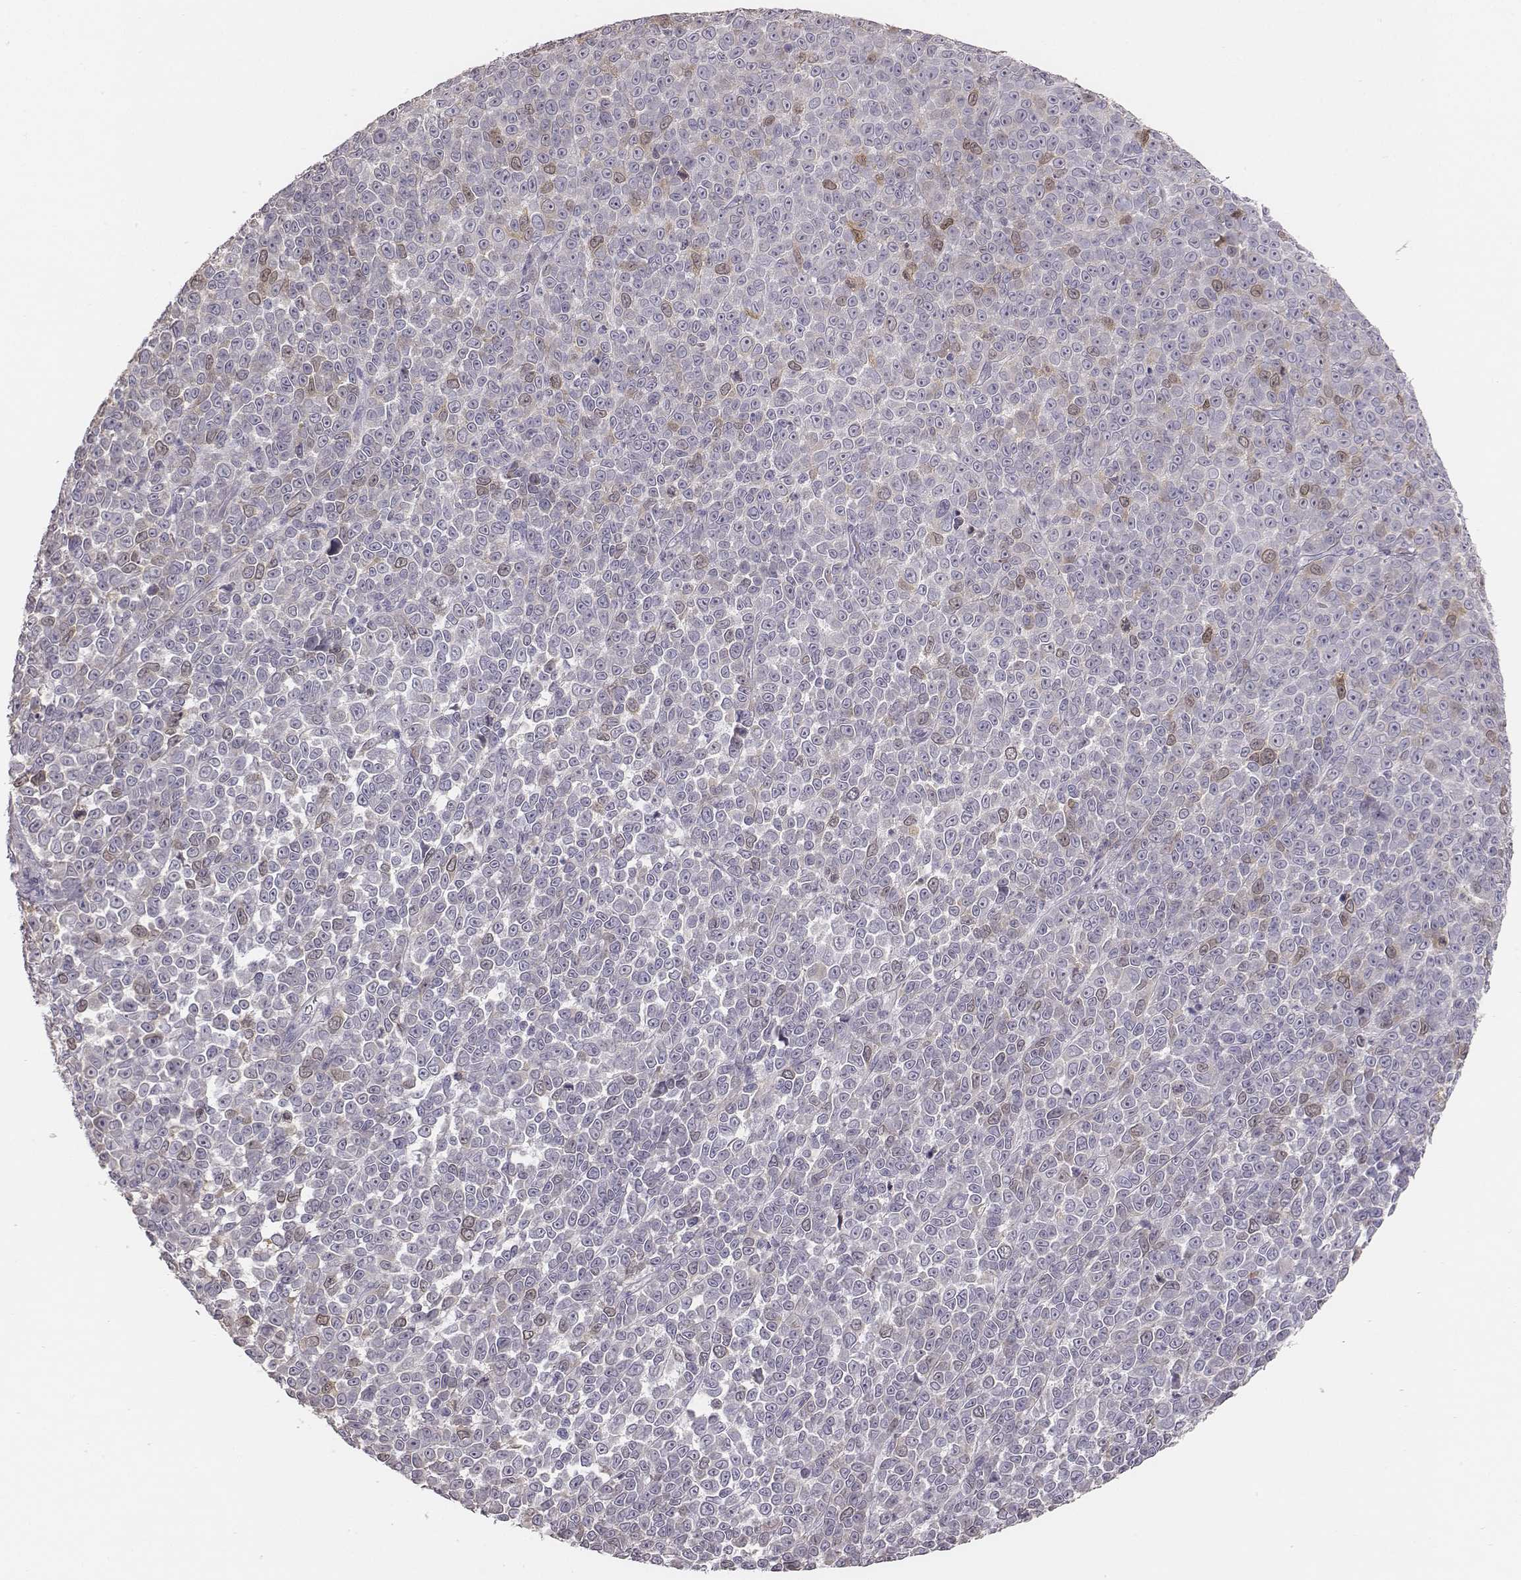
{"staining": {"intensity": "negative", "quantity": "none", "location": "none"}, "tissue": "melanoma", "cell_type": "Tumor cells", "image_type": "cancer", "snomed": [{"axis": "morphology", "description": "Malignant melanoma, NOS"}, {"axis": "topography", "description": "Skin"}], "caption": "DAB (3,3'-diaminobenzidine) immunohistochemical staining of human malignant melanoma shows no significant staining in tumor cells.", "gene": "PBK", "patient": {"sex": "female", "age": 95}}